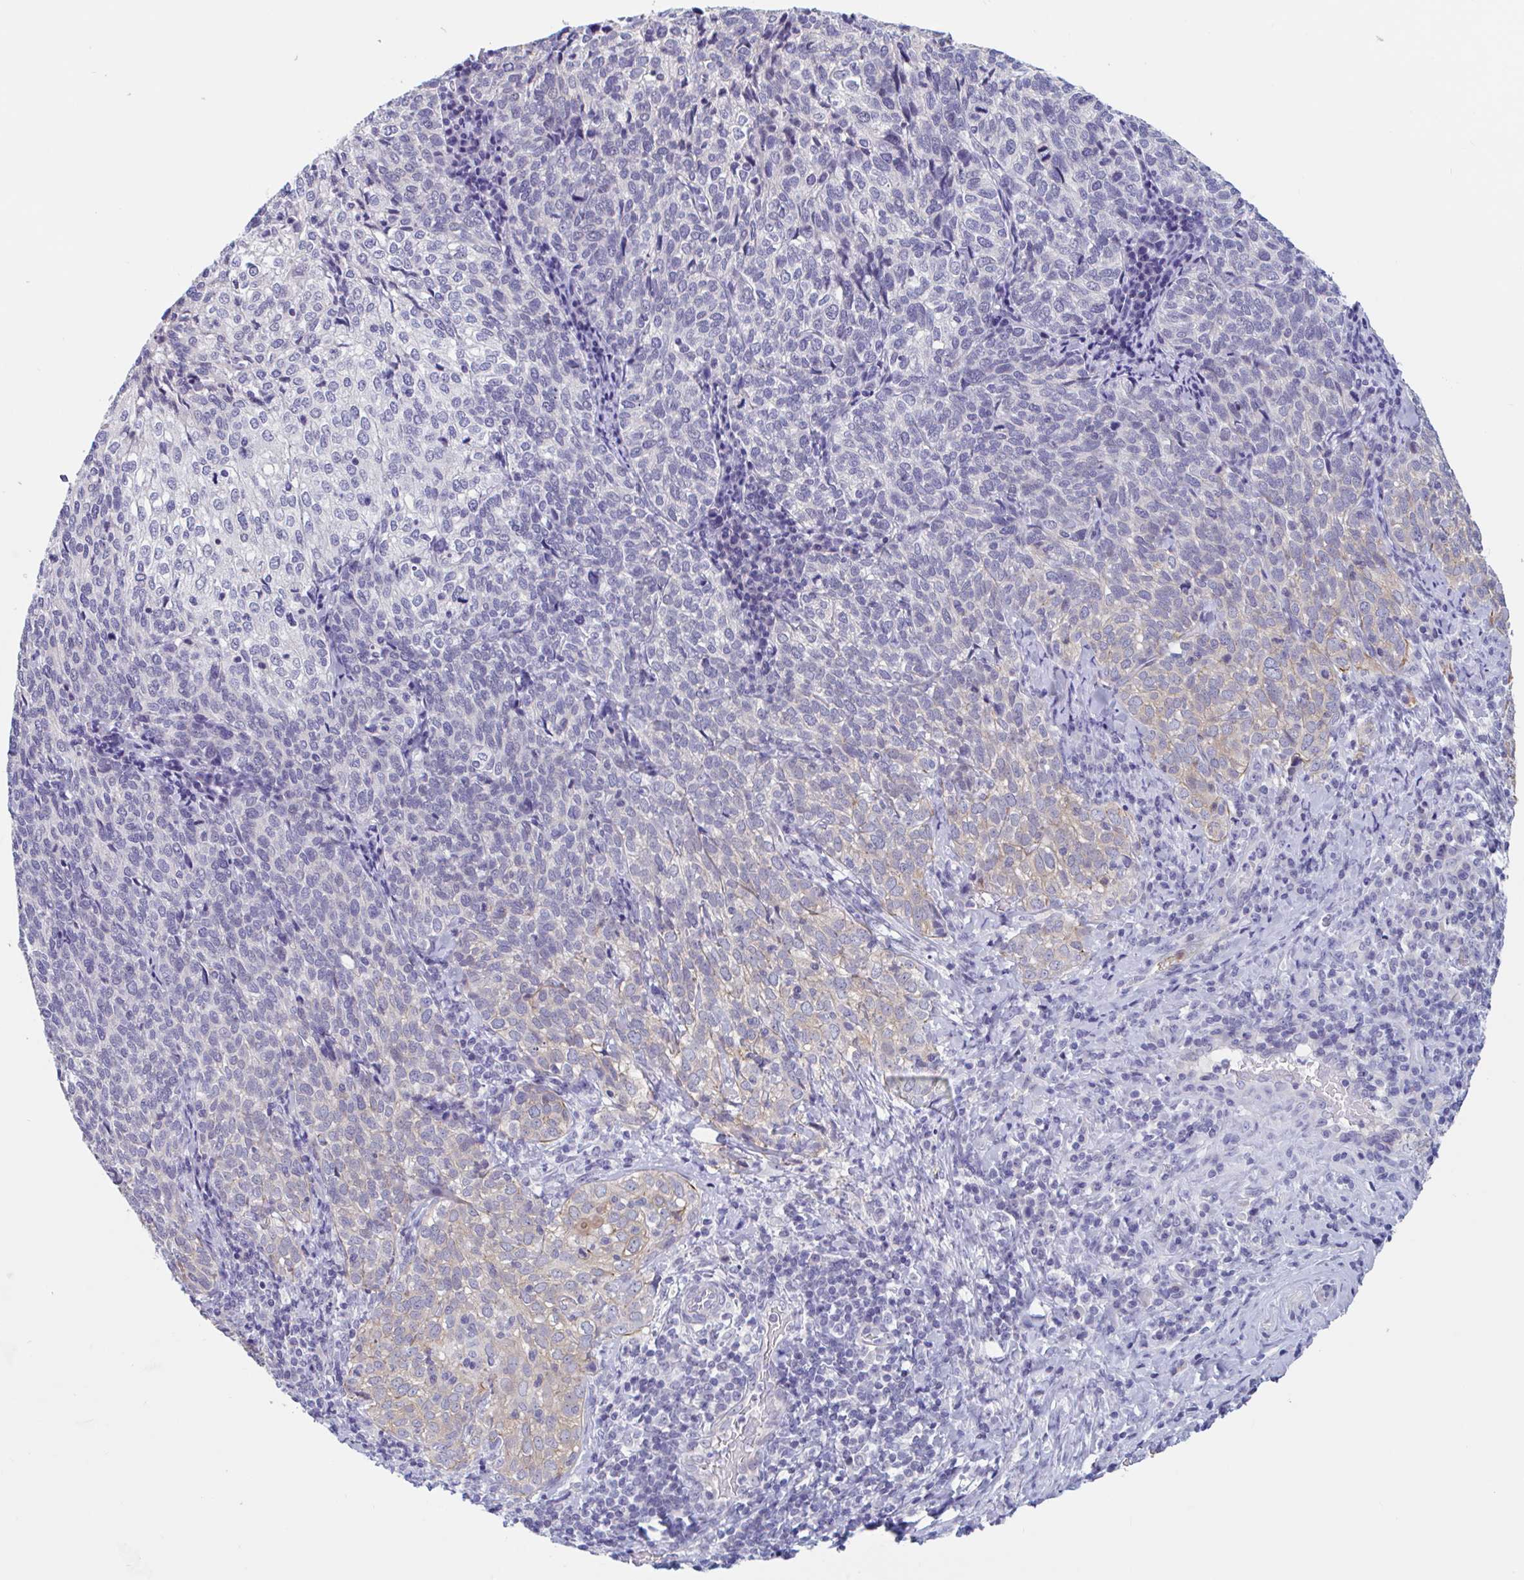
{"staining": {"intensity": "weak", "quantity": "<25%", "location": "cytoplasmic/membranous"}, "tissue": "cervical cancer", "cell_type": "Tumor cells", "image_type": "cancer", "snomed": [{"axis": "morphology", "description": "Normal tissue, NOS"}, {"axis": "morphology", "description": "Squamous cell carcinoma, NOS"}, {"axis": "topography", "description": "Vagina"}, {"axis": "topography", "description": "Cervix"}], "caption": "An immunohistochemistry image of cervical cancer is shown. There is no staining in tumor cells of cervical cancer.", "gene": "UNKL", "patient": {"sex": "female", "age": 45}}